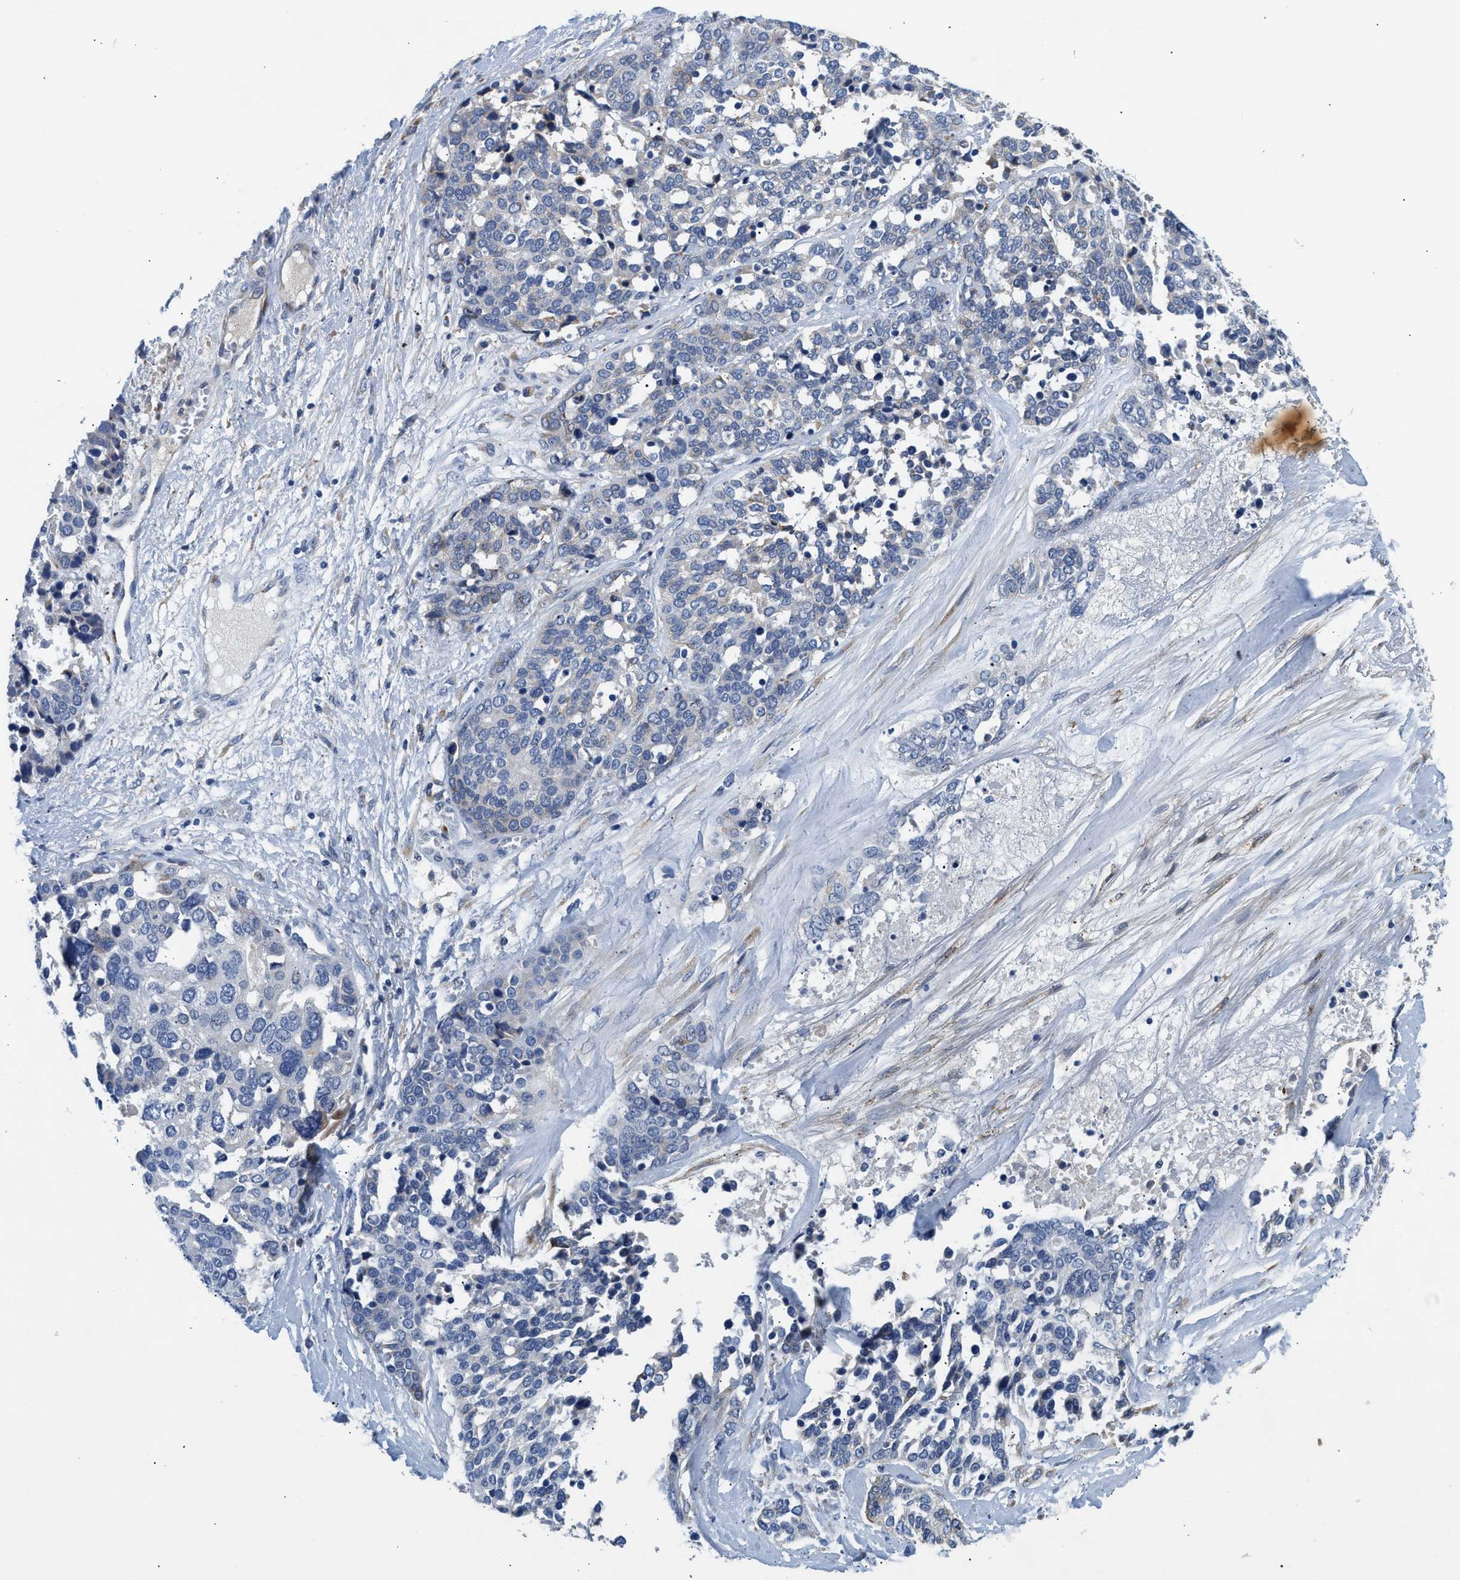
{"staining": {"intensity": "negative", "quantity": "none", "location": "none"}, "tissue": "ovarian cancer", "cell_type": "Tumor cells", "image_type": "cancer", "snomed": [{"axis": "morphology", "description": "Cystadenocarcinoma, serous, NOS"}, {"axis": "topography", "description": "Ovary"}], "caption": "The immunohistochemistry photomicrograph has no significant expression in tumor cells of ovarian cancer tissue.", "gene": "PPM1L", "patient": {"sex": "female", "age": 44}}